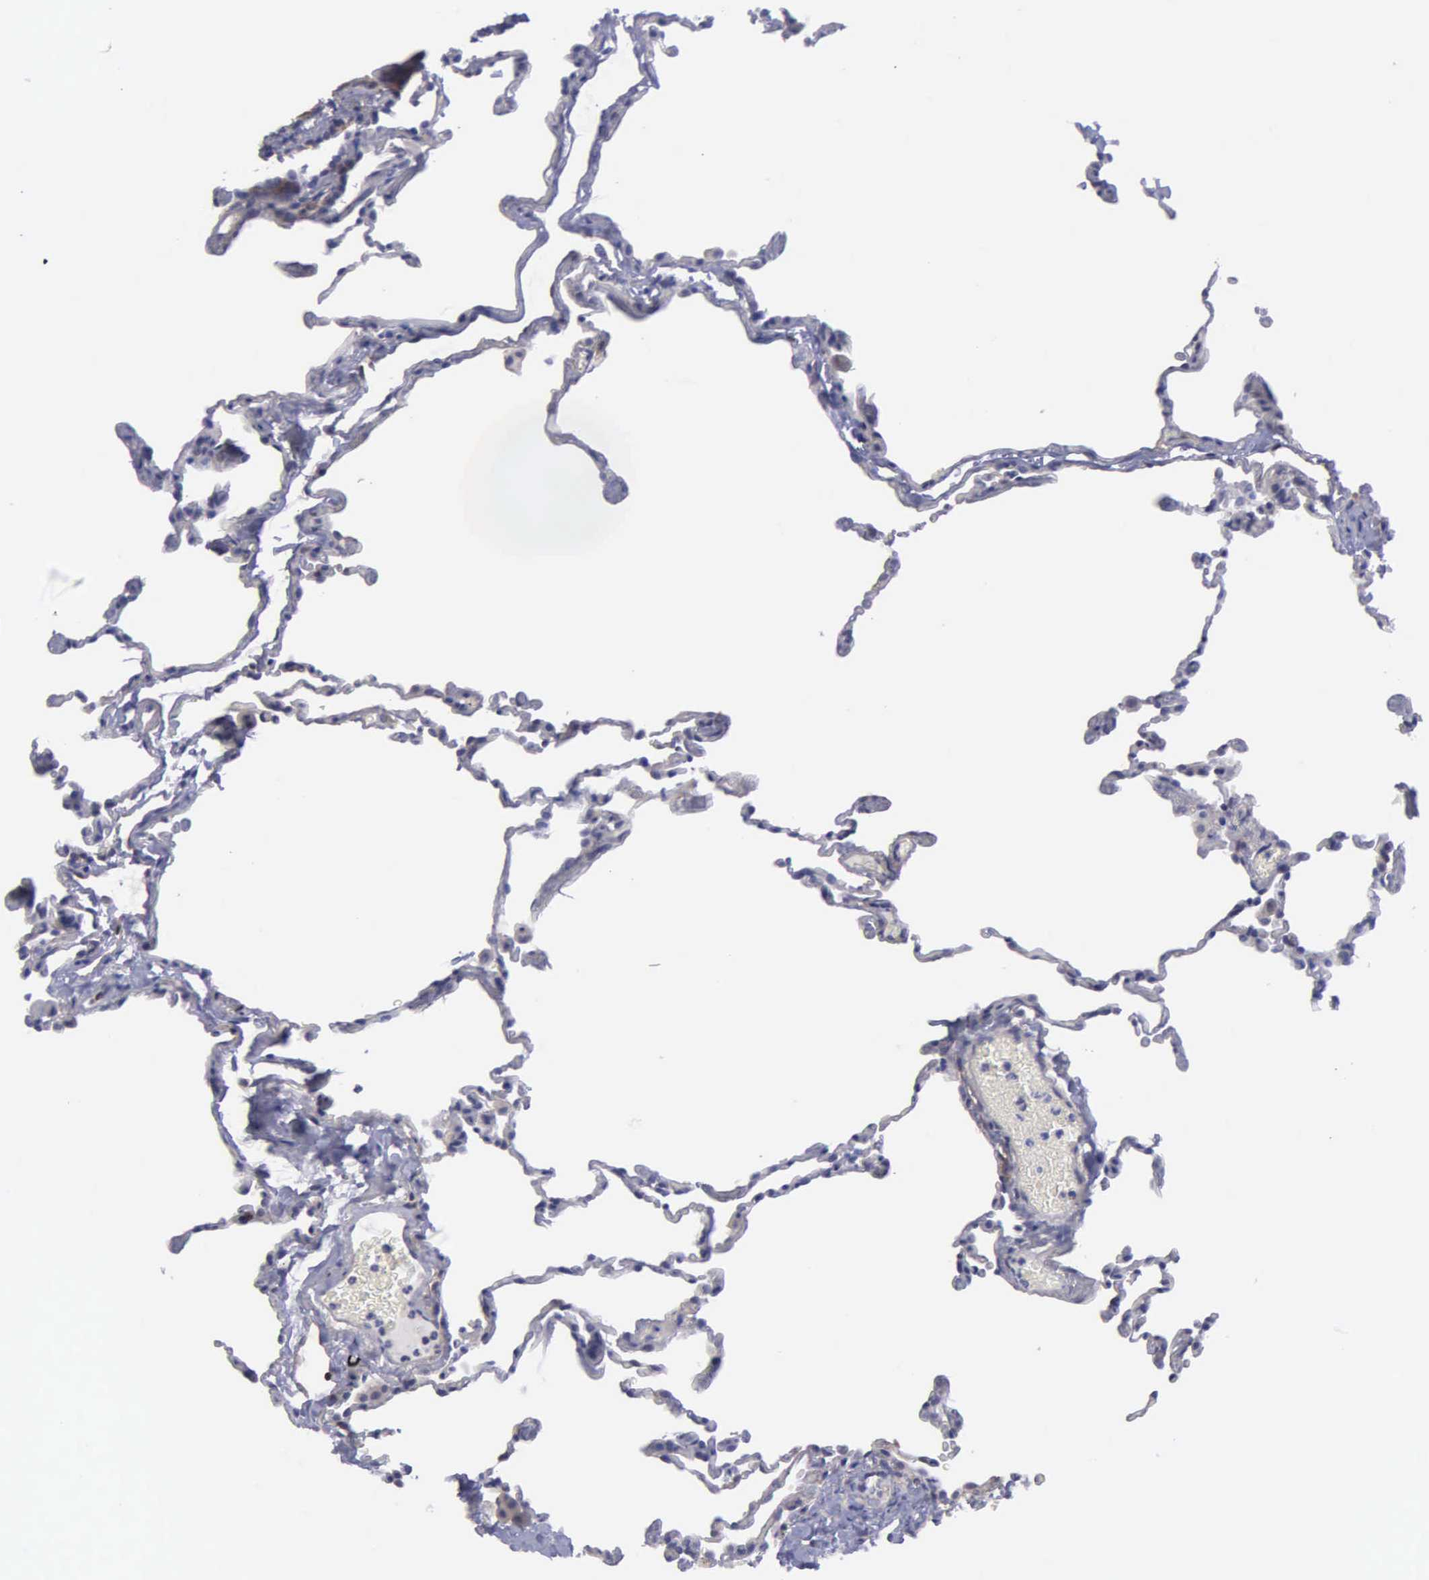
{"staining": {"intensity": "negative", "quantity": "none", "location": "none"}, "tissue": "lung", "cell_type": "Alveolar cells", "image_type": "normal", "snomed": [{"axis": "morphology", "description": "Normal tissue, NOS"}, {"axis": "topography", "description": "Lung"}], "caption": "This is an IHC image of benign lung. There is no positivity in alveolar cells.", "gene": "MICAL3", "patient": {"sex": "female", "age": 61}}